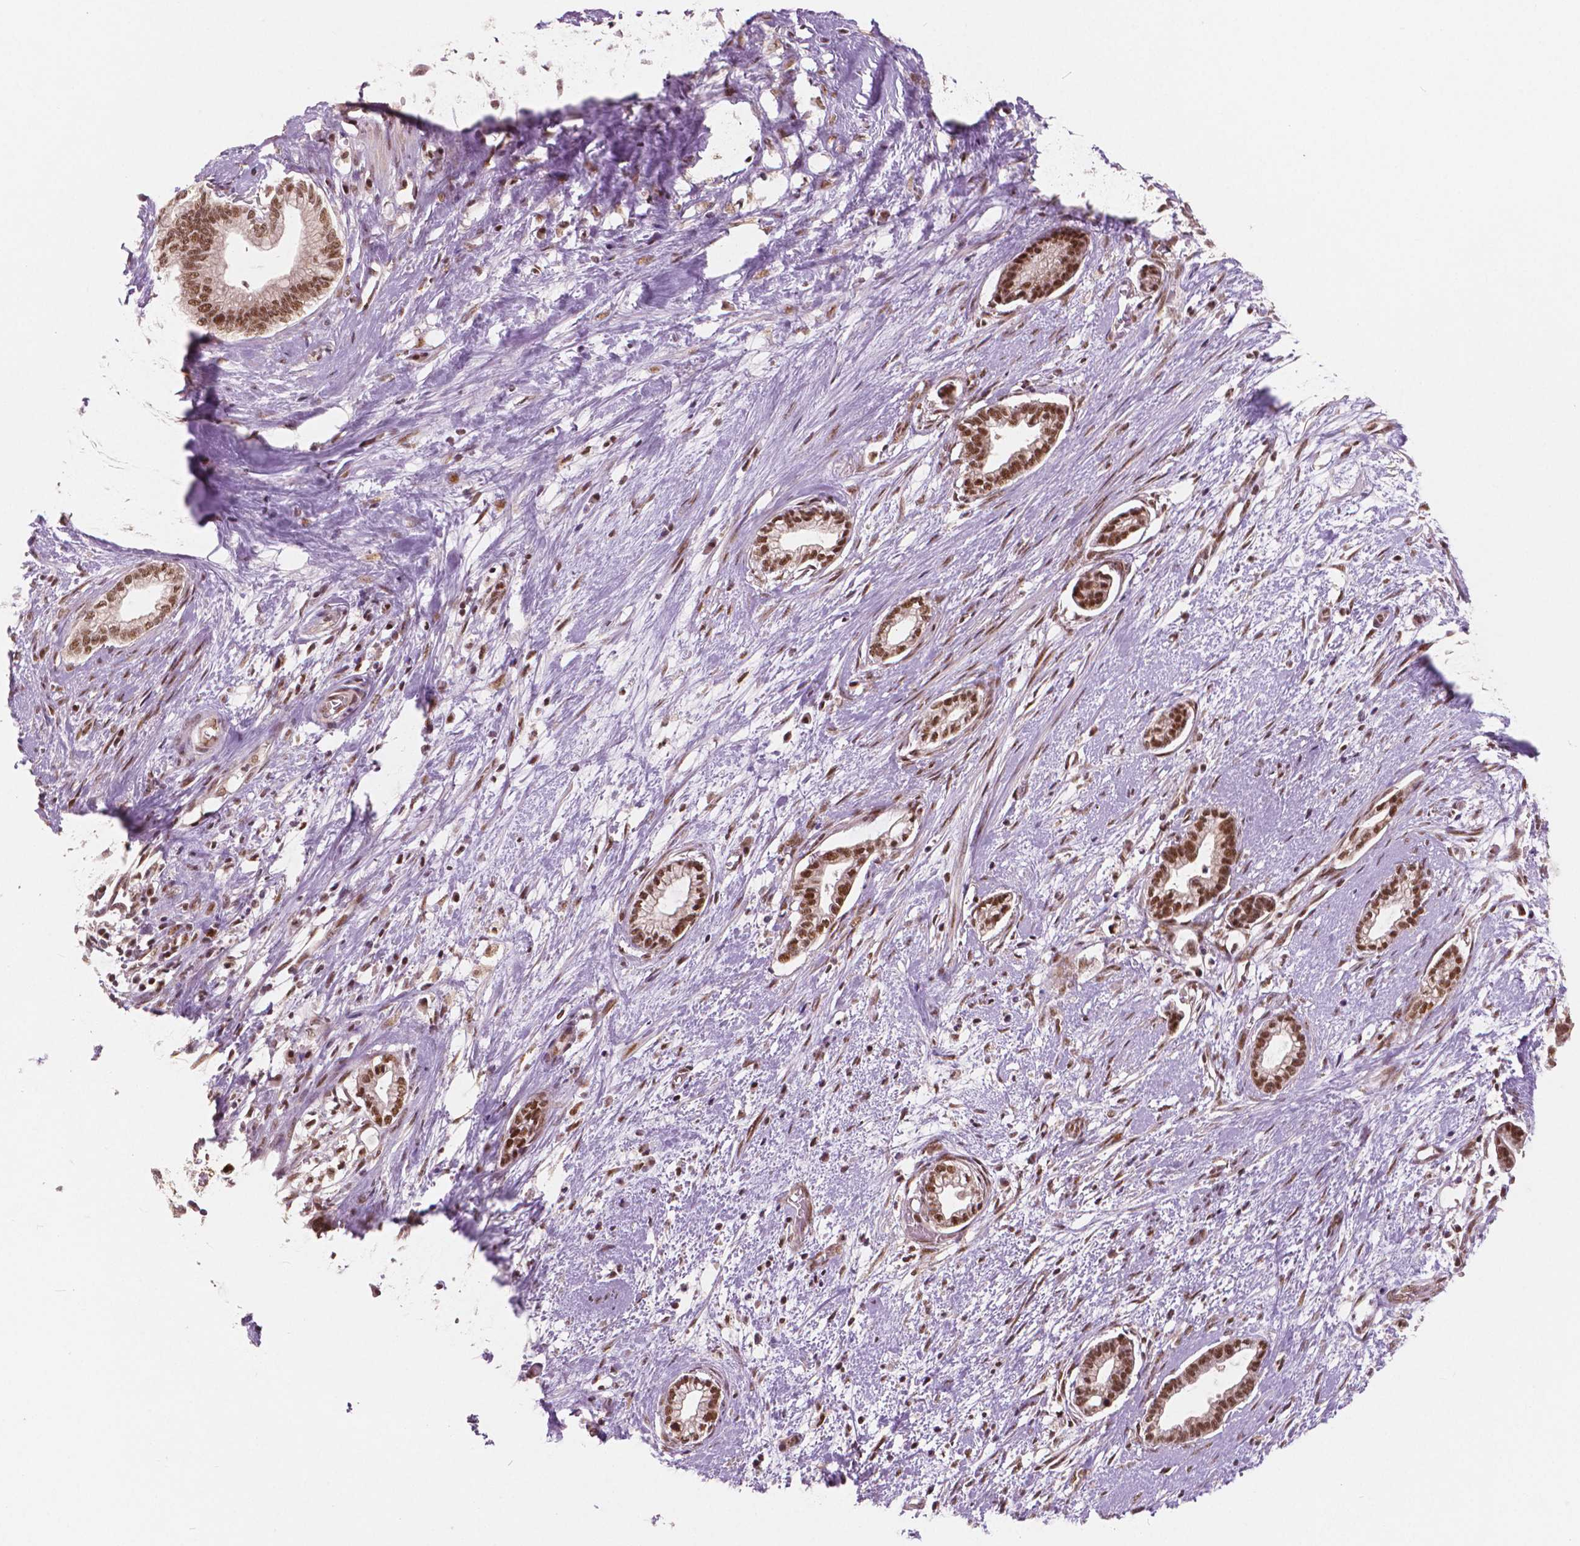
{"staining": {"intensity": "strong", "quantity": ">75%", "location": "nuclear"}, "tissue": "cervical cancer", "cell_type": "Tumor cells", "image_type": "cancer", "snomed": [{"axis": "morphology", "description": "Adenocarcinoma, NOS"}, {"axis": "topography", "description": "Cervix"}], "caption": "There is high levels of strong nuclear positivity in tumor cells of adenocarcinoma (cervical), as demonstrated by immunohistochemical staining (brown color).", "gene": "NSD2", "patient": {"sex": "female", "age": 62}}